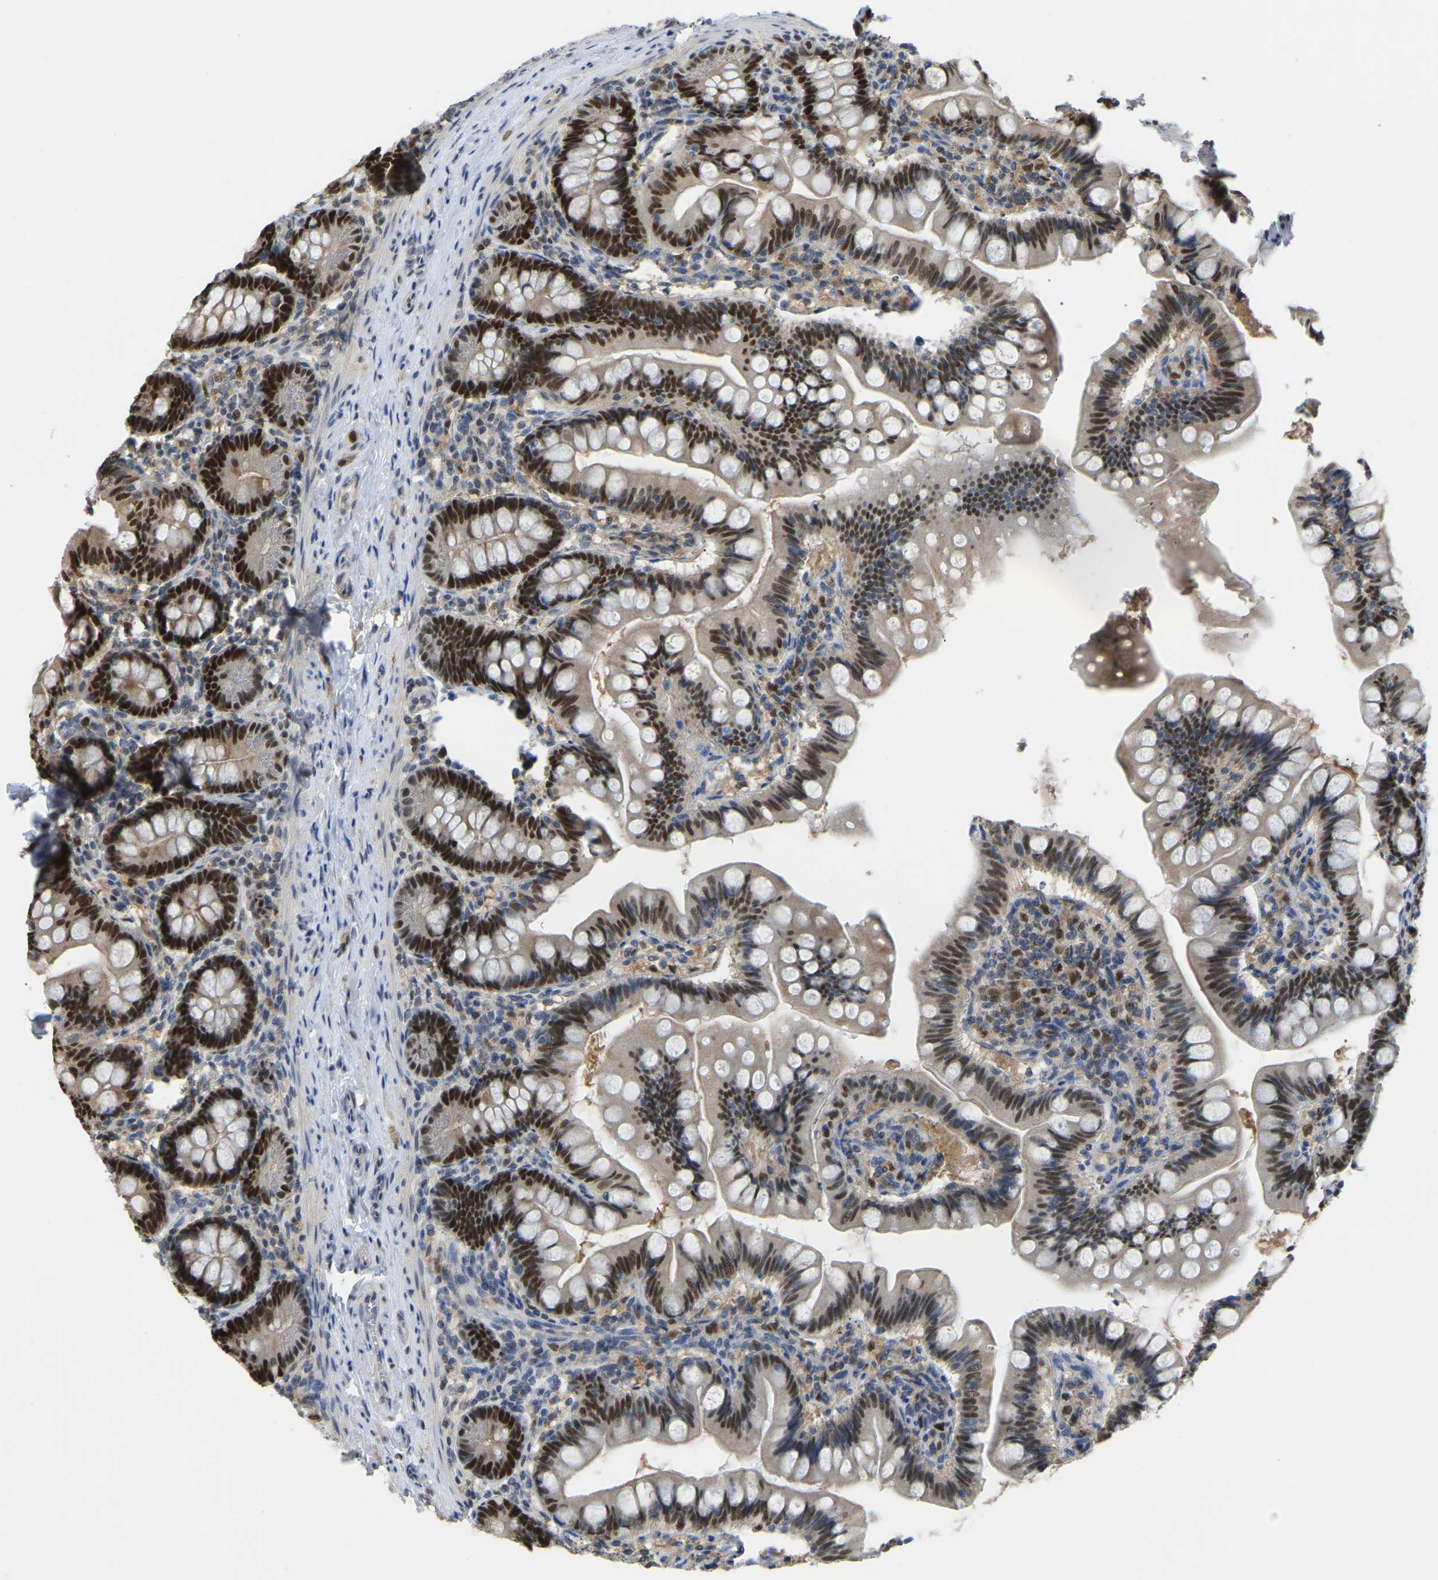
{"staining": {"intensity": "strong", "quantity": ">75%", "location": "nuclear"}, "tissue": "small intestine", "cell_type": "Glandular cells", "image_type": "normal", "snomed": [{"axis": "morphology", "description": "Normal tissue, NOS"}, {"axis": "topography", "description": "Small intestine"}], "caption": "Small intestine stained with DAB (3,3'-diaminobenzidine) immunohistochemistry (IHC) exhibits high levels of strong nuclear staining in approximately >75% of glandular cells. Nuclei are stained in blue.", "gene": "KLRG2", "patient": {"sex": "male", "age": 7}}